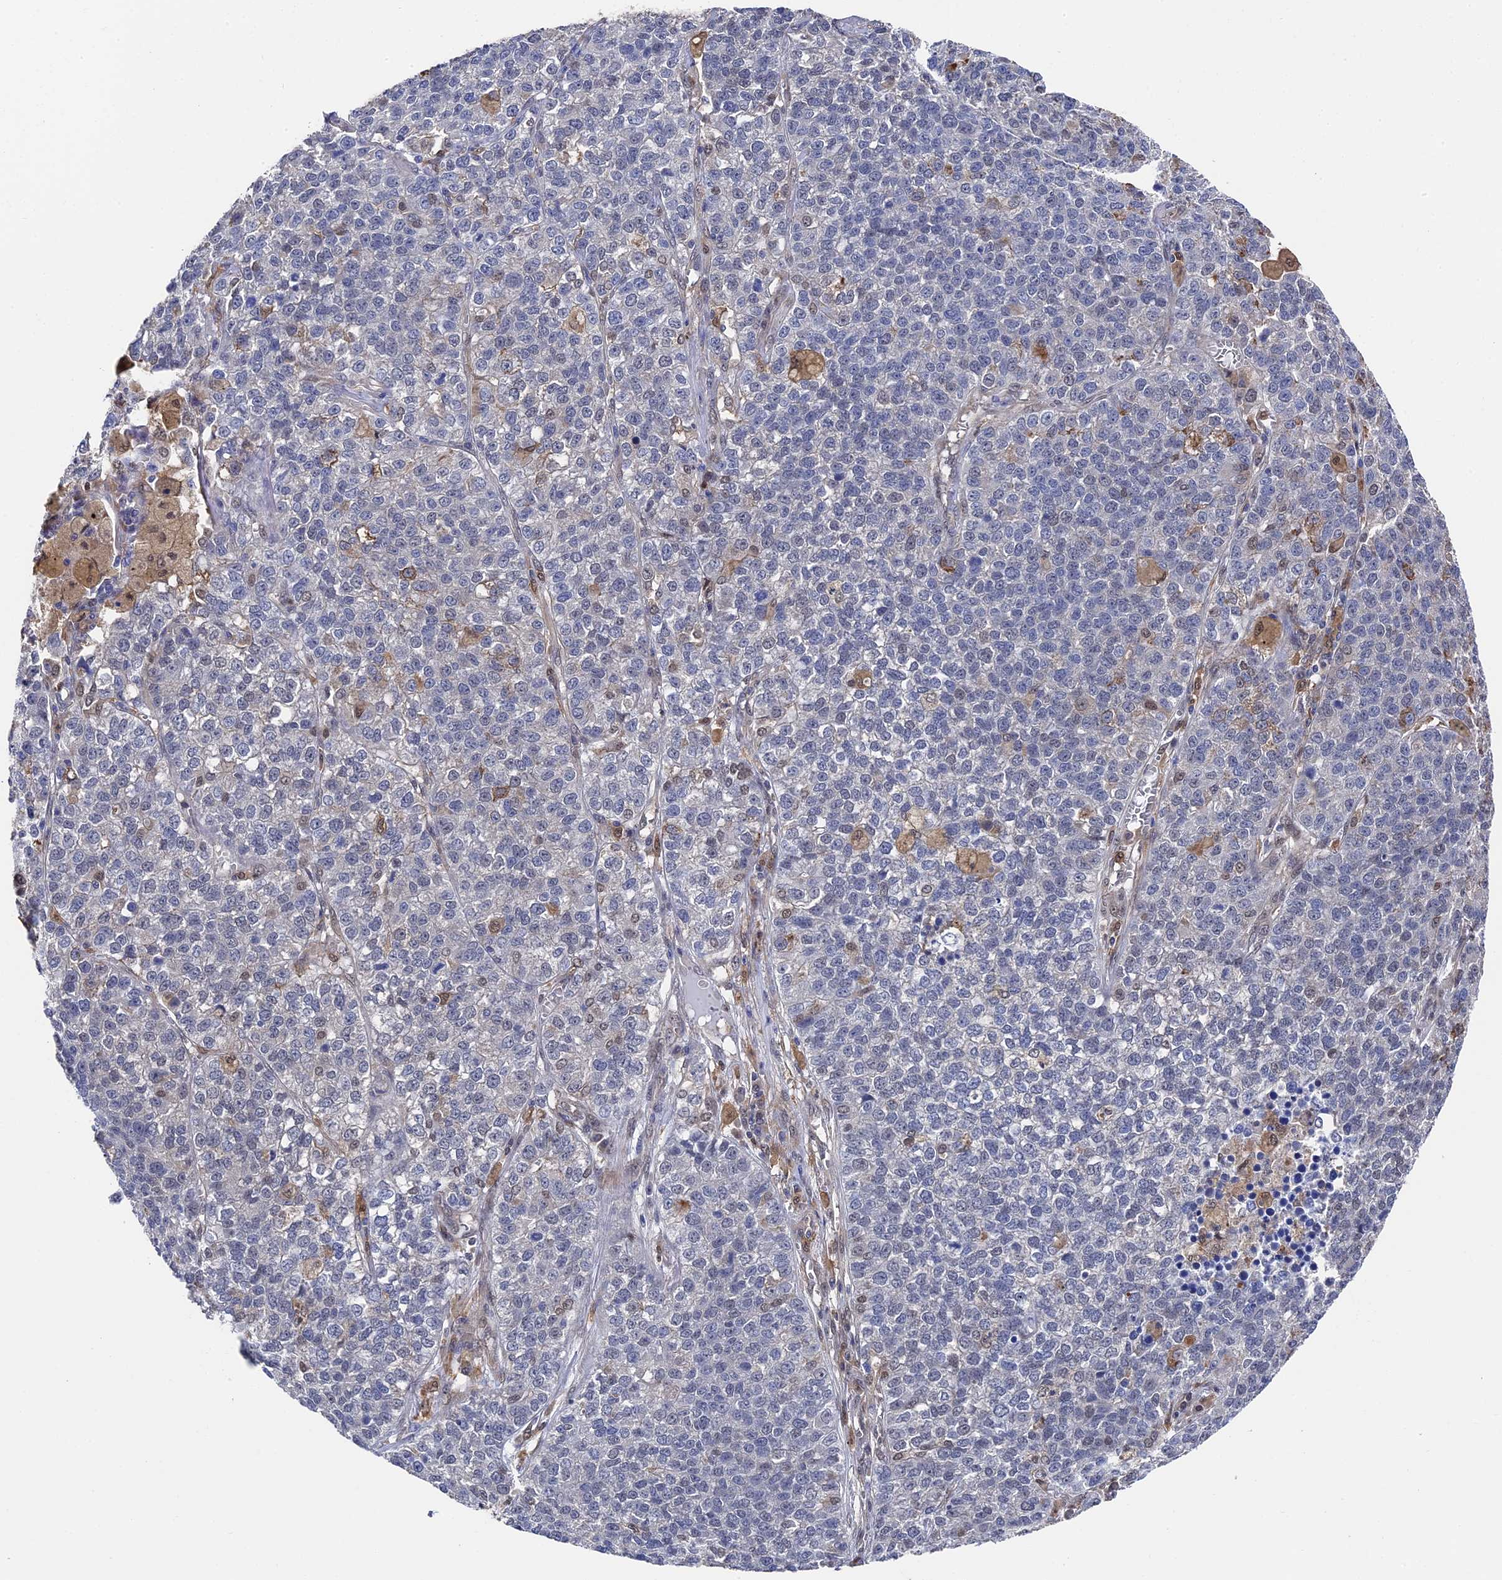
{"staining": {"intensity": "negative", "quantity": "none", "location": "none"}, "tissue": "lung cancer", "cell_type": "Tumor cells", "image_type": "cancer", "snomed": [{"axis": "morphology", "description": "Adenocarcinoma, NOS"}, {"axis": "topography", "description": "Lung"}], "caption": "Immunohistochemistry of lung cancer shows no staining in tumor cells.", "gene": "RNH1", "patient": {"sex": "male", "age": 49}}